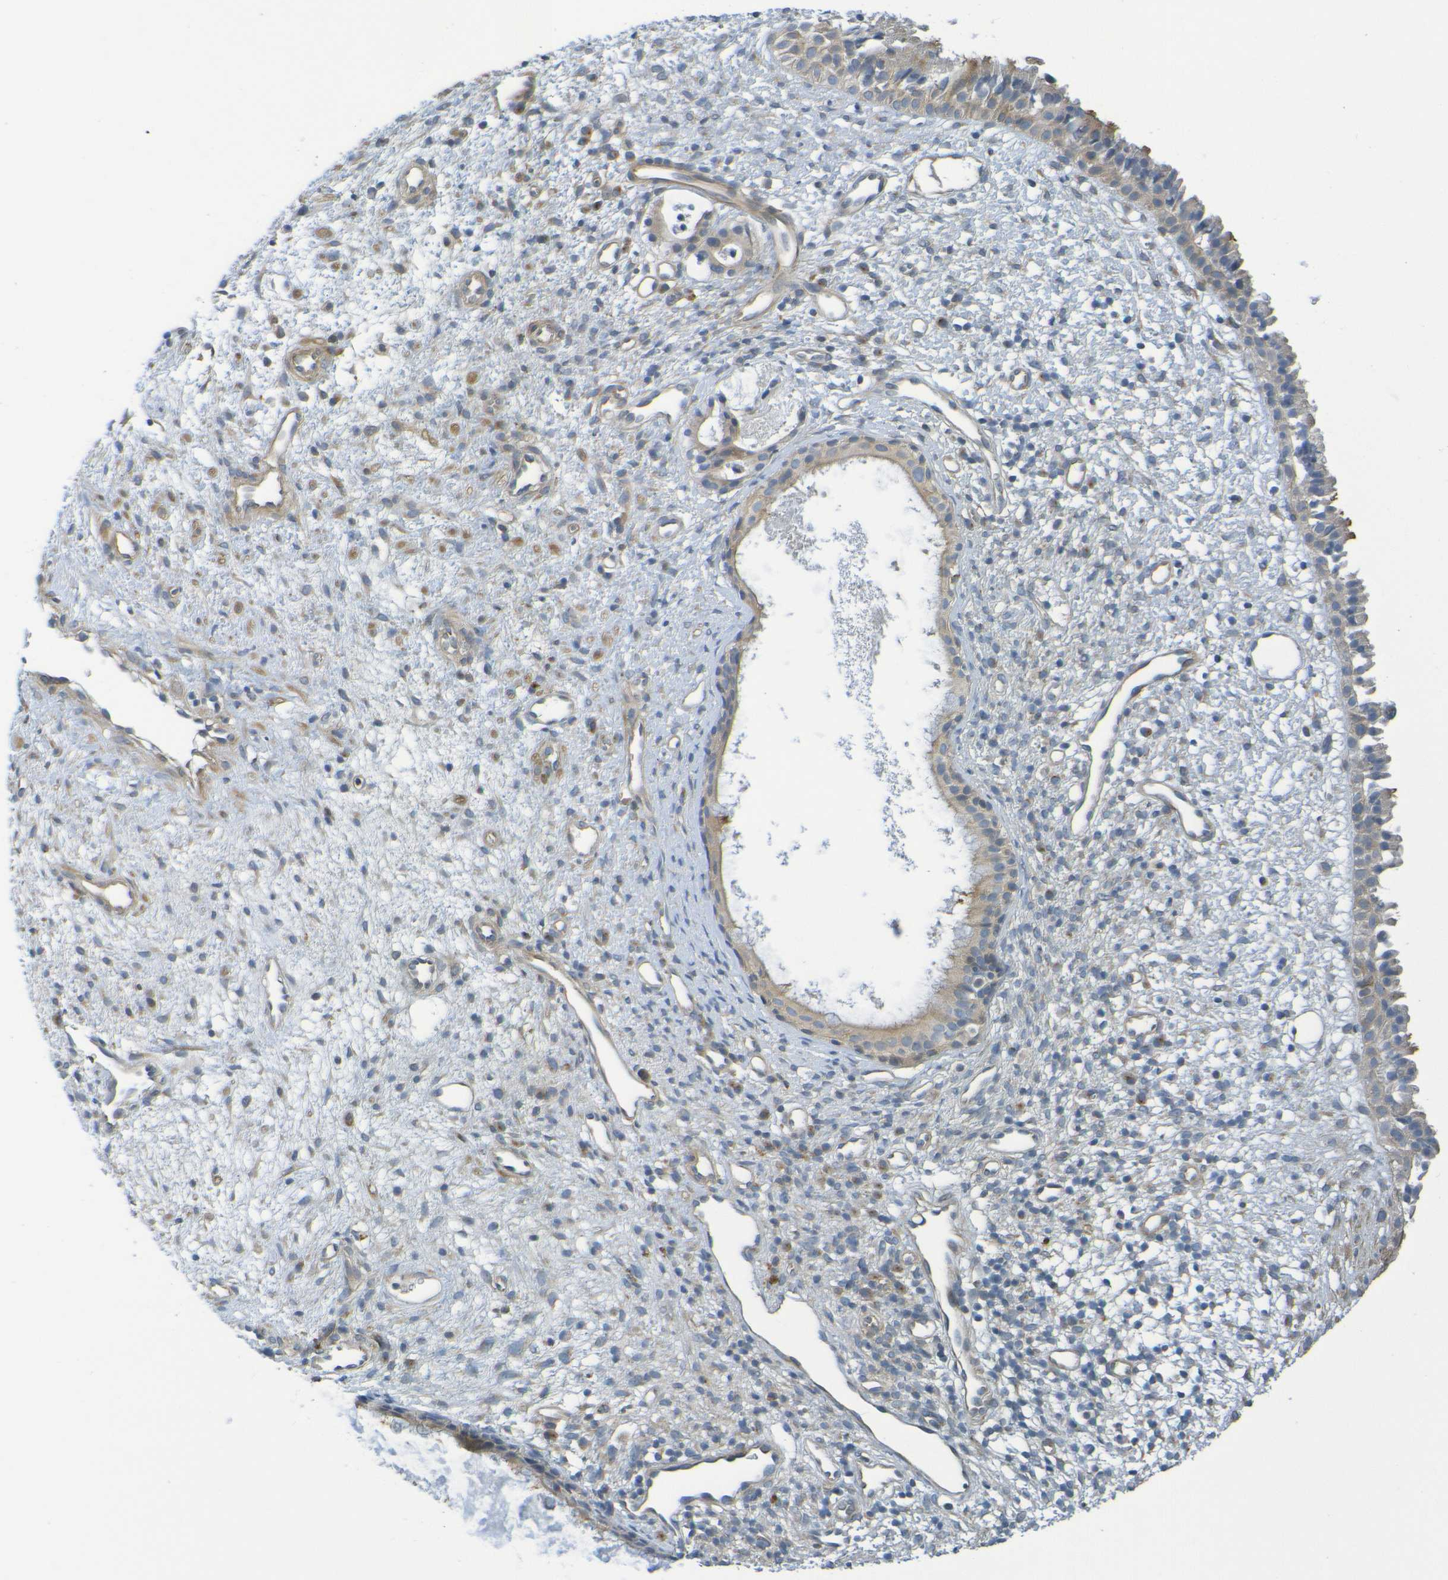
{"staining": {"intensity": "moderate", "quantity": ">75%", "location": "cytoplasmic/membranous"}, "tissue": "nasopharynx", "cell_type": "Respiratory epithelial cells", "image_type": "normal", "snomed": [{"axis": "morphology", "description": "Normal tissue, NOS"}, {"axis": "topography", "description": "Nasopharynx"}], "caption": "Immunohistochemistry photomicrograph of unremarkable nasopharynx: nasopharynx stained using immunohistochemistry demonstrates medium levels of moderate protein expression localized specifically in the cytoplasmic/membranous of respiratory epithelial cells, appearing as a cytoplasmic/membranous brown color.", "gene": "CYP4F2", "patient": {"sex": "male", "age": 22}}